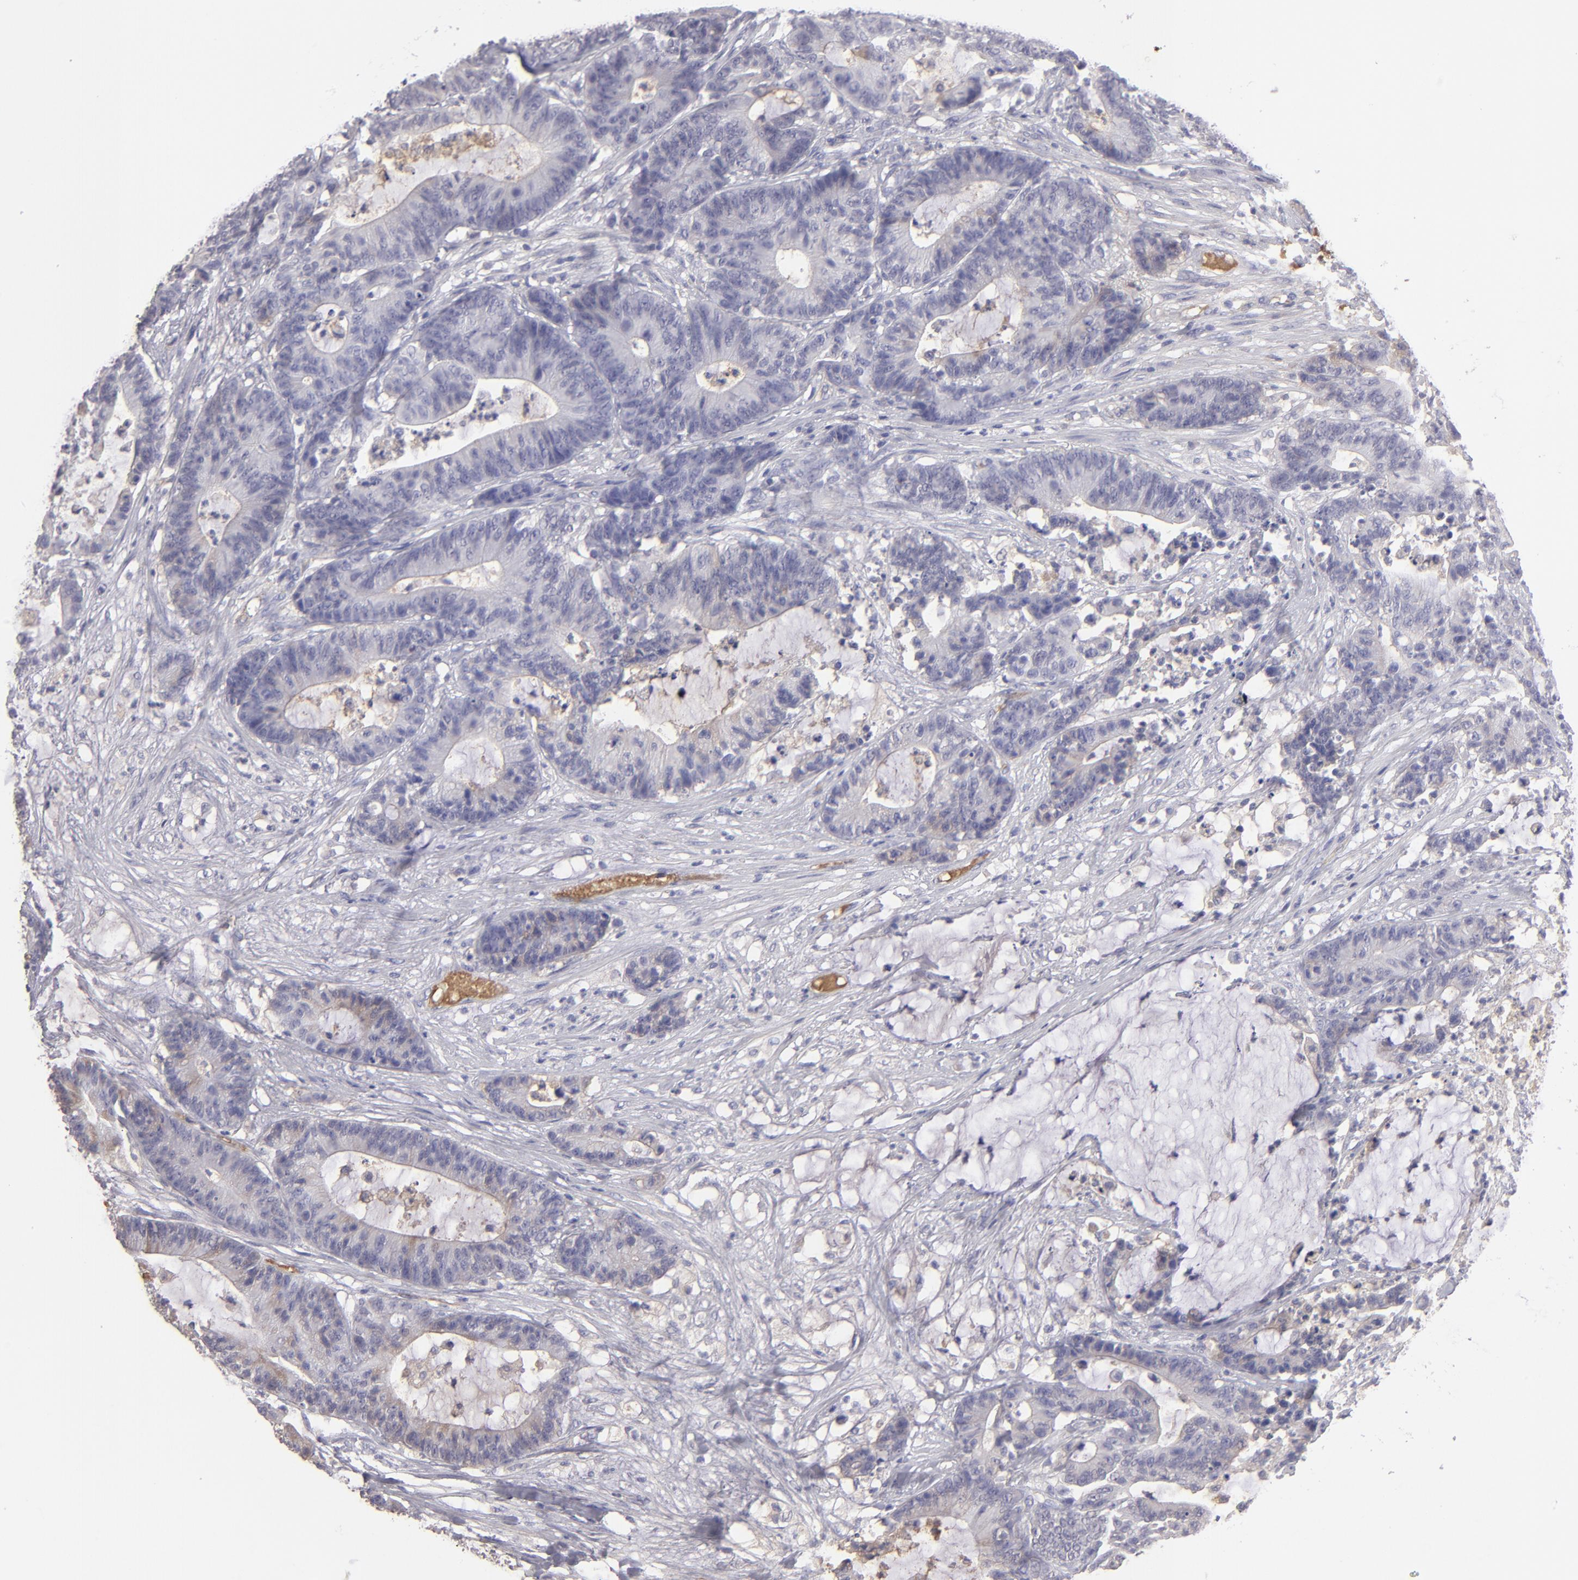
{"staining": {"intensity": "negative", "quantity": "none", "location": "none"}, "tissue": "colorectal cancer", "cell_type": "Tumor cells", "image_type": "cancer", "snomed": [{"axis": "morphology", "description": "Adenocarcinoma, NOS"}, {"axis": "topography", "description": "Colon"}], "caption": "Protein analysis of colorectal cancer (adenocarcinoma) demonstrates no significant positivity in tumor cells.", "gene": "ABCC4", "patient": {"sex": "female", "age": 84}}